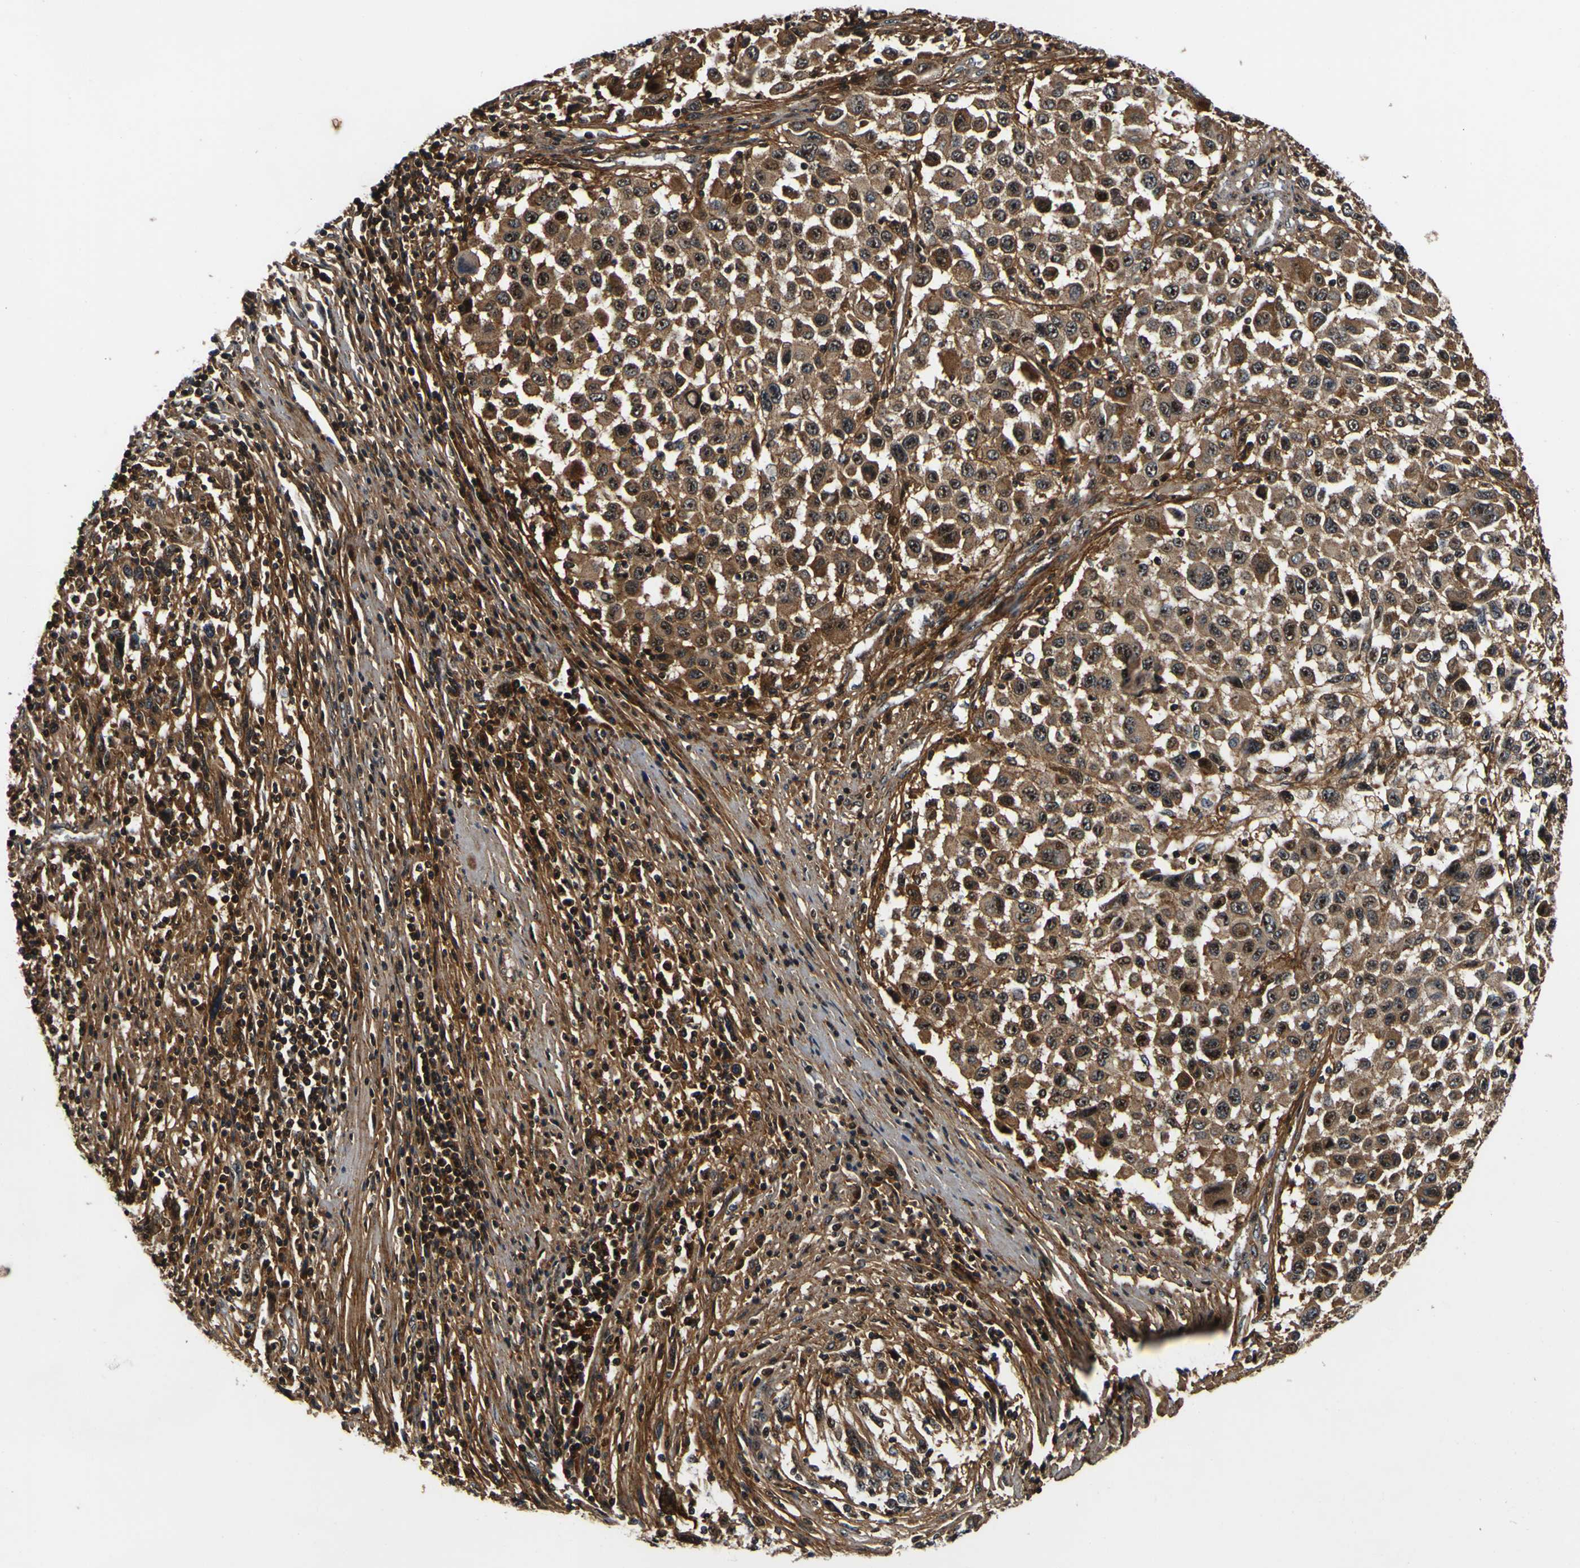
{"staining": {"intensity": "moderate", "quantity": ">75%", "location": "cytoplasmic/membranous"}, "tissue": "melanoma", "cell_type": "Tumor cells", "image_type": "cancer", "snomed": [{"axis": "morphology", "description": "Malignant melanoma, Metastatic site"}, {"axis": "topography", "description": "Lymph node"}], "caption": "Immunohistochemical staining of human melanoma displays moderate cytoplasmic/membranous protein positivity in approximately >75% of tumor cells.", "gene": "LRP4", "patient": {"sex": "male", "age": 61}}